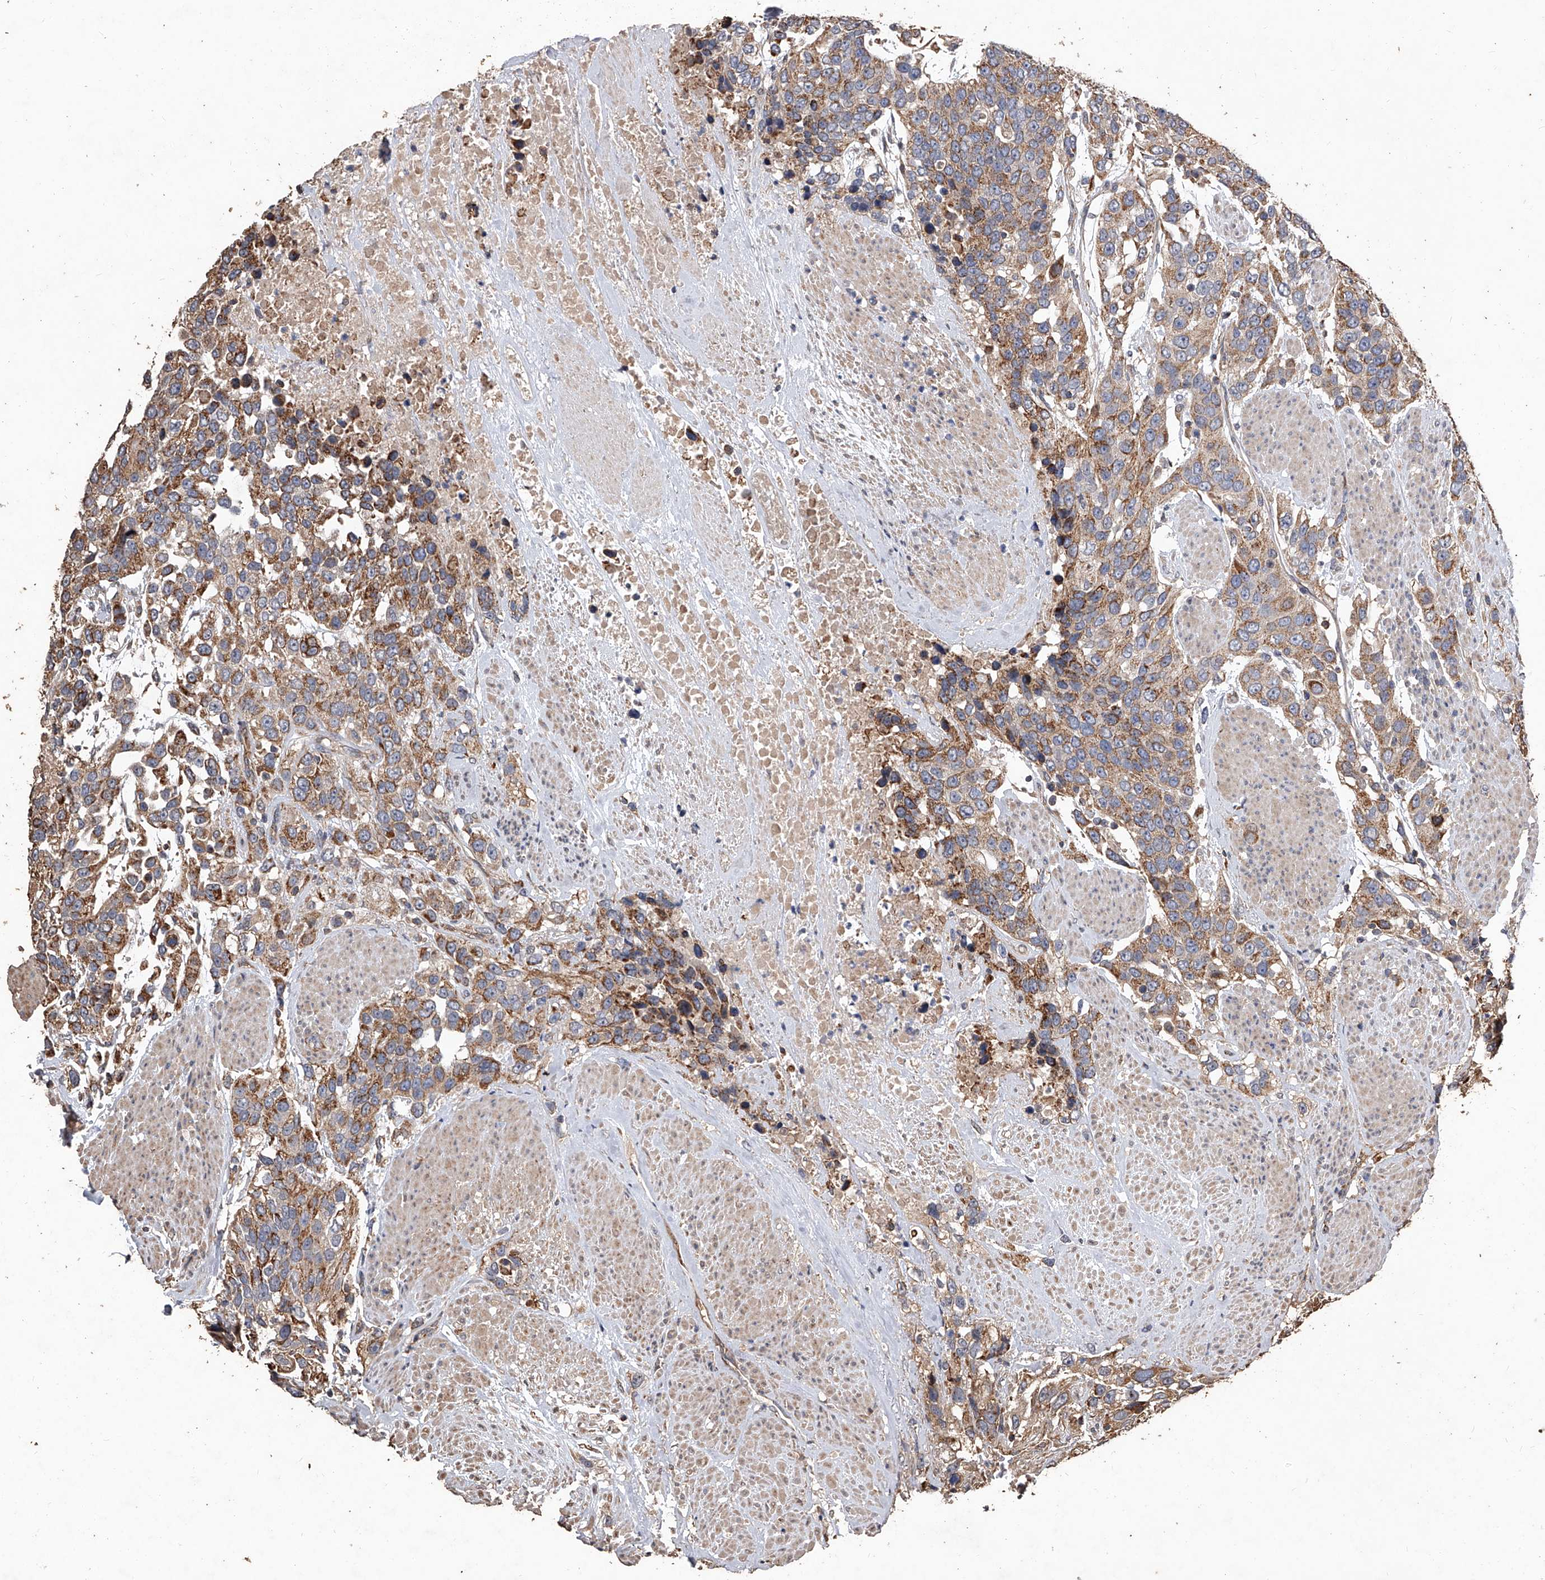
{"staining": {"intensity": "moderate", "quantity": ">75%", "location": "cytoplasmic/membranous"}, "tissue": "urothelial cancer", "cell_type": "Tumor cells", "image_type": "cancer", "snomed": [{"axis": "morphology", "description": "Urothelial carcinoma, High grade"}, {"axis": "topography", "description": "Urinary bladder"}], "caption": "Immunohistochemistry (DAB) staining of human high-grade urothelial carcinoma exhibits moderate cytoplasmic/membranous protein staining in approximately >75% of tumor cells.", "gene": "LTV1", "patient": {"sex": "female", "age": 80}}